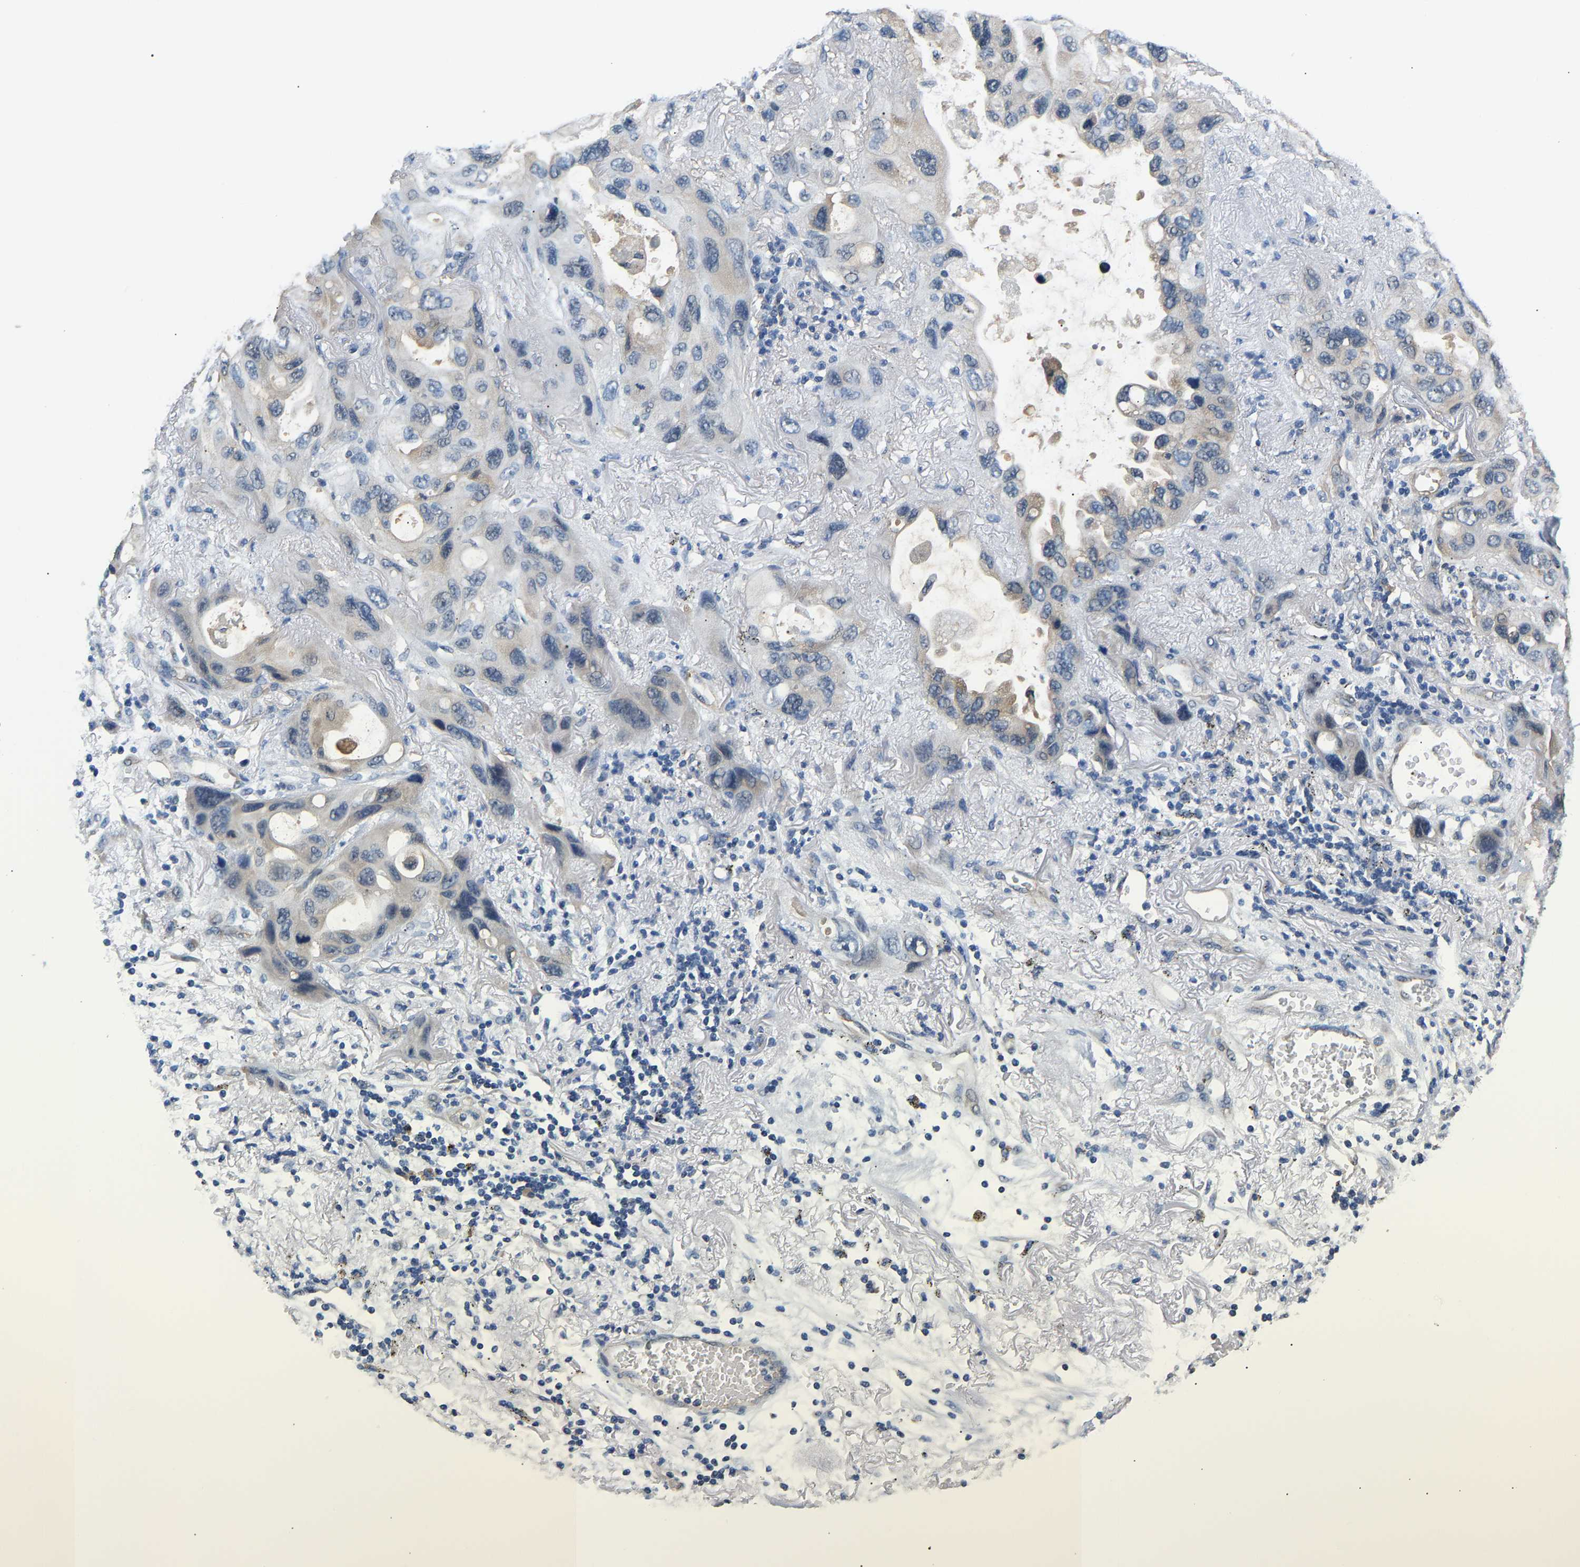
{"staining": {"intensity": "weak", "quantity": "<25%", "location": "cytoplasmic/membranous"}, "tissue": "lung cancer", "cell_type": "Tumor cells", "image_type": "cancer", "snomed": [{"axis": "morphology", "description": "Squamous cell carcinoma, NOS"}, {"axis": "topography", "description": "Lung"}], "caption": "Image shows no significant protein expression in tumor cells of lung squamous cell carcinoma. (DAB (3,3'-diaminobenzidine) immunohistochemistry, high magnification).", "gene": "ARHGEF12", "patient": {"sex": "female", "age": 73}}